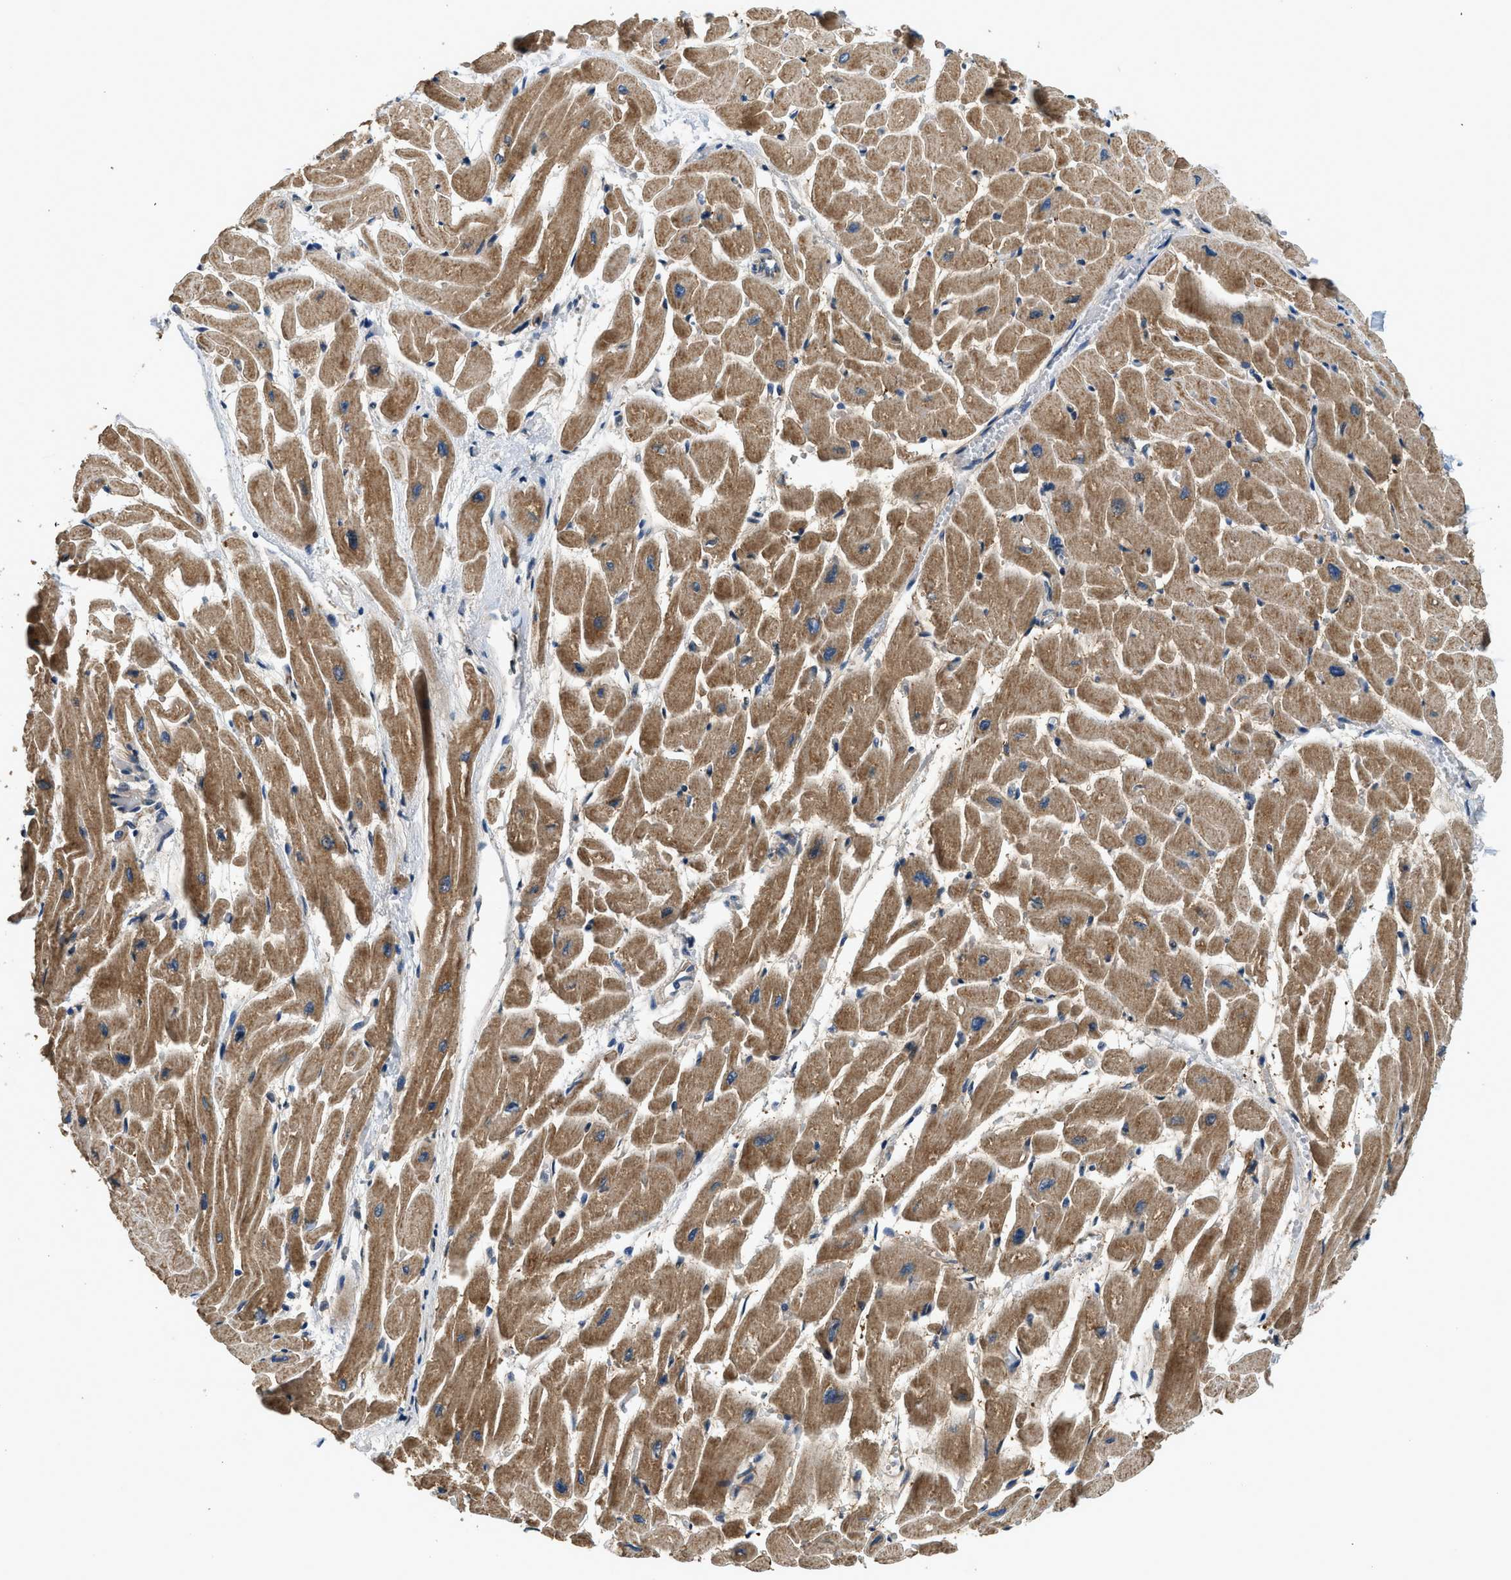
{"staining": {"intensity": "moderate", "quantity": ">75%", "location": "cytoplasmic/membranous"}, "tissue": "heart muscle", "cell_type": "Cardiomyocytes", "image_type": "normal", "snomed": [{"axis": "morphology", "description": "Normal tissue, NOS"}, {"axis": "topography", "description": "Heart"}], "caption": "Brown immunohistochemical staining in benign human heart muscle reveals moderate cytoplasmic/membranous staining in approximately >75% of cardiomyocytes.", "gene": "SSH2", "patient": {"sex": "male", "age": 45}}